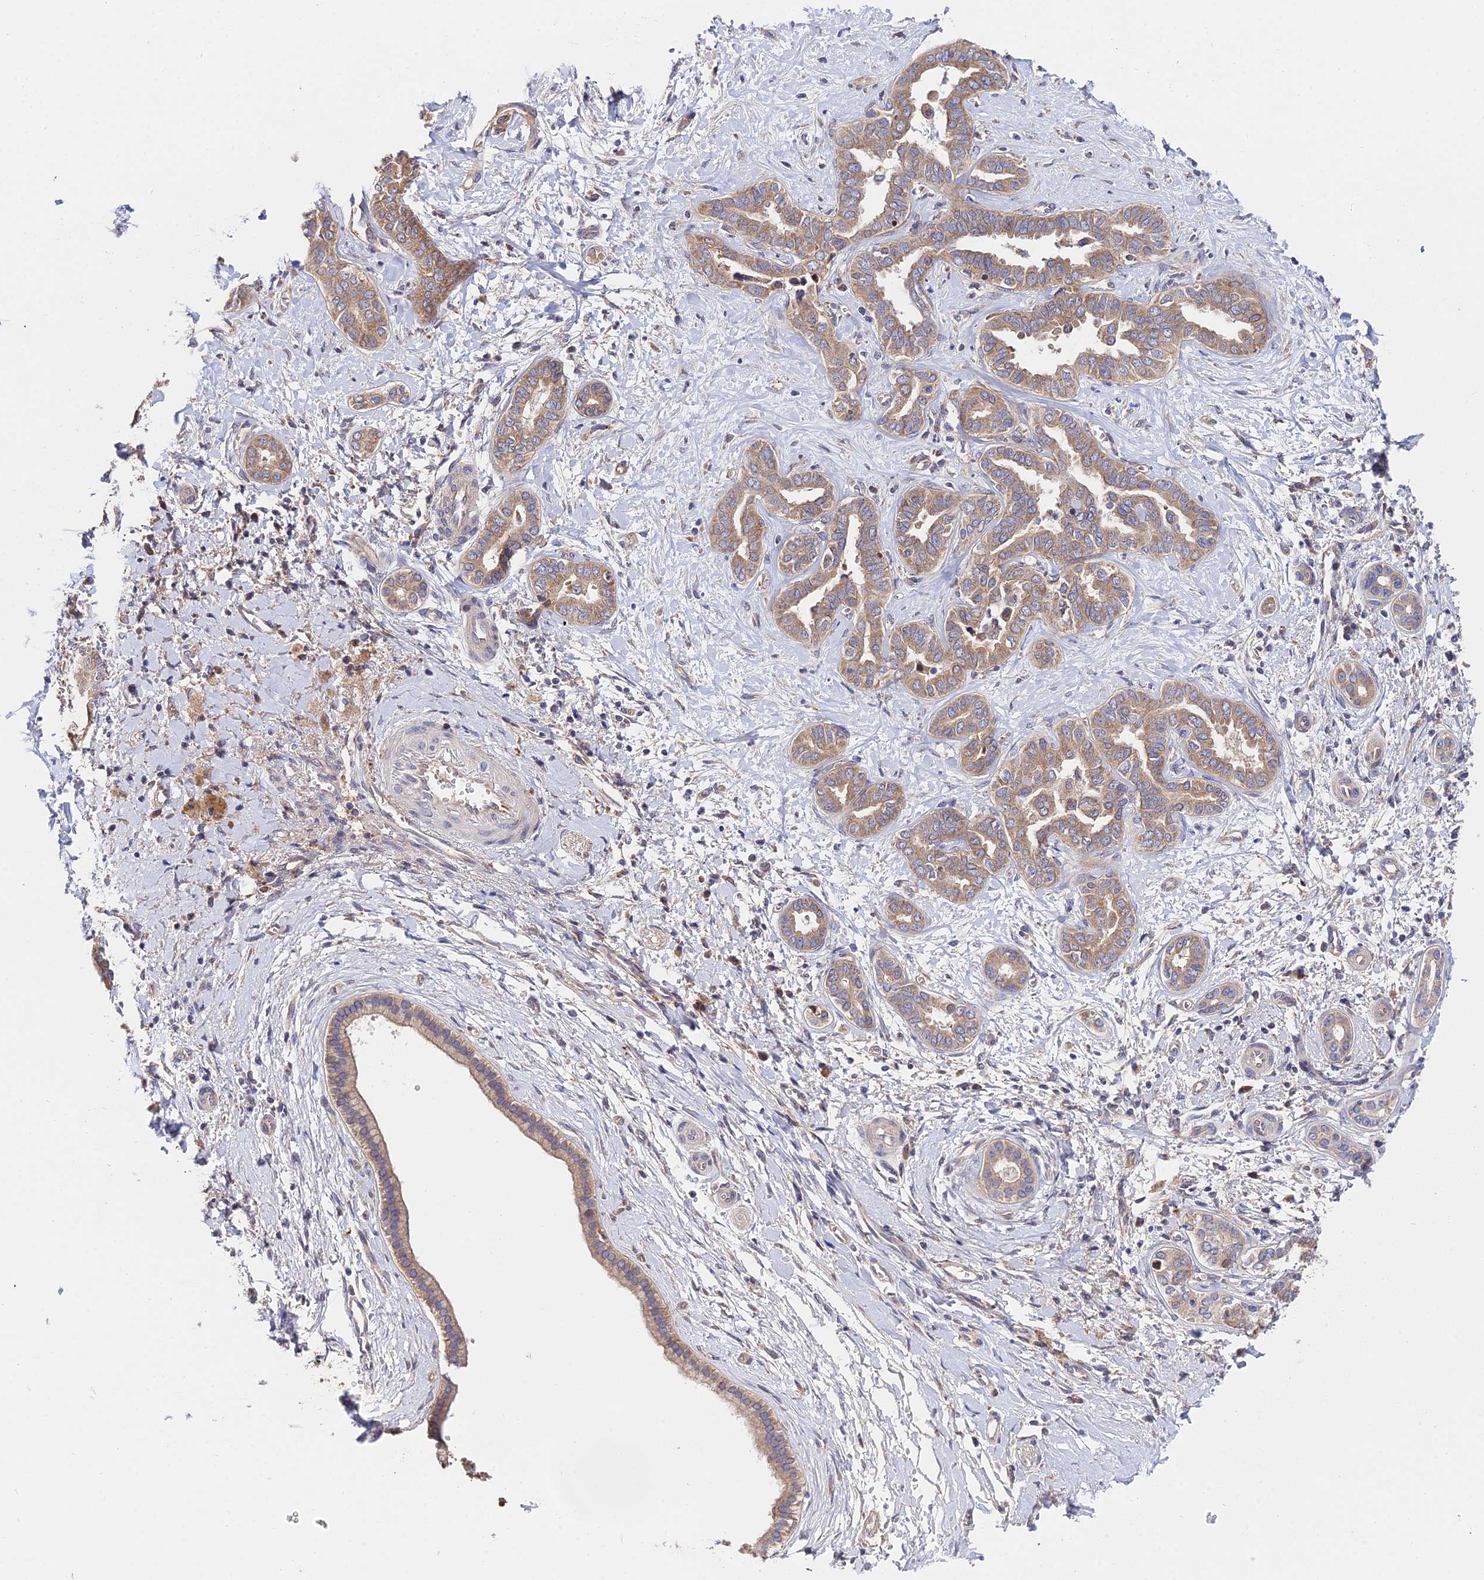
{"staining": {"intensity": "moderate", "quantity": "25%-75%", "location": "cytoplasmic/membranous"}, "tissue": "liver cancer", "cell_type": "Tumor cells", "image_type": "cancer", "snomed": [{"axis": "morphology", "description": "Cholangiocarcinoma"}, {"axis": "topography", "description": "Liver"}], "caption": "Liver cholangiocarcinoma stained with a protein marker demonstrates moderate staining in tumor cells.", "gene": "CDC37L1", "patient": {"sex": "female", "age": 77}}